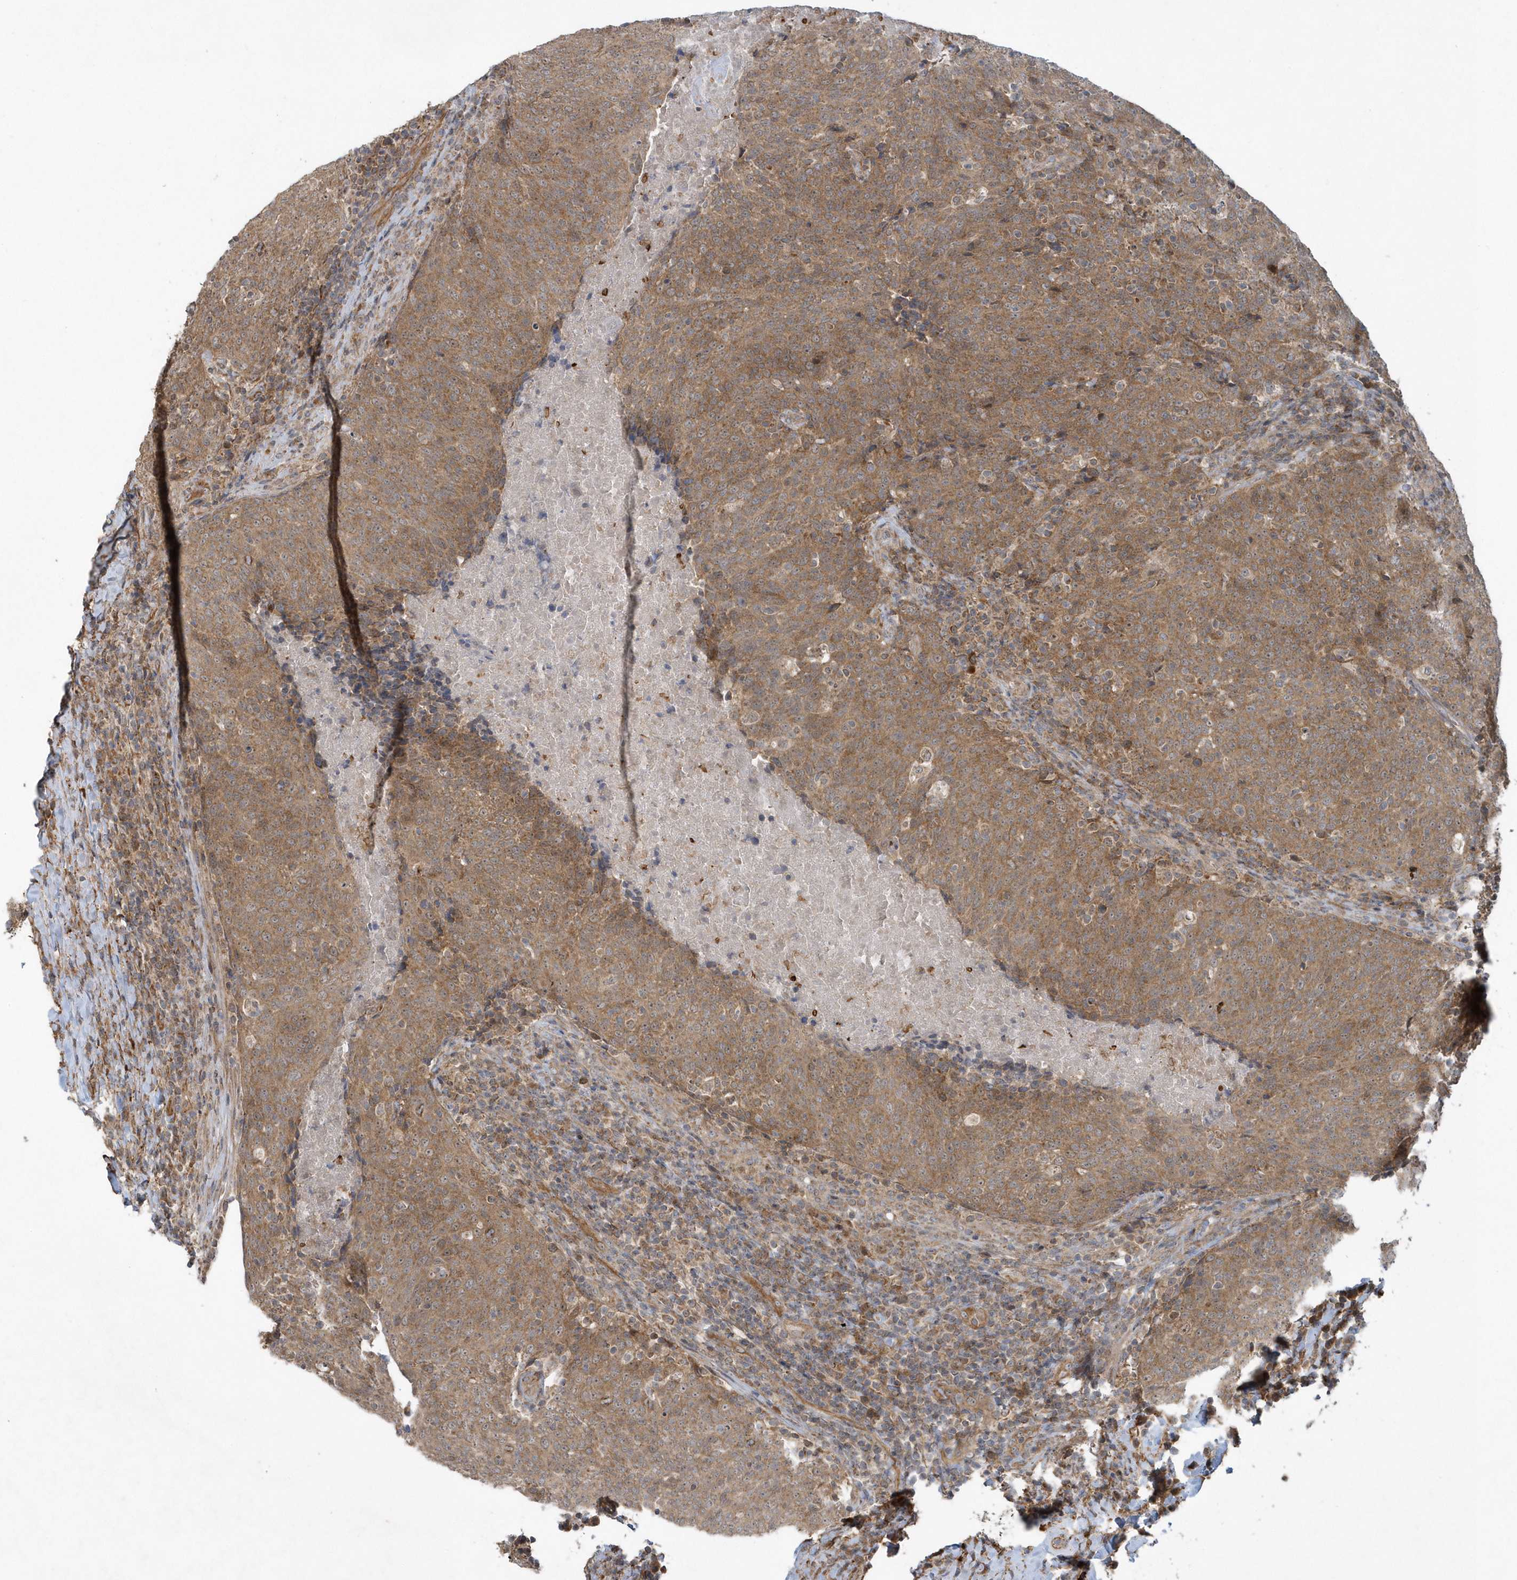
{"staining": {"intensity": "moderate", "quantity": ">75%", "location": "cytoplasmic/membranous"}, "tissue": "head and neck cancer", "cell_type": "Tumor cells", "image_type": "cancer", "snomed": [{"axis": "morphology", "description": "Squamous cell carcinoma, NOS"}, {"axis": "morphology", "description": "Squamous cell carcinoma, metastatic, NOS"}, {"axis": "topography", "description": "Lymph node"}, {"axis": "topography", "description": "Head-Neck"}], "caption": "Protein staining of squamous cell carcinoma (head and neck) tissue demonstrates moderate cytoplasmic/membranous expression in approximately >75% of tumor cells.", "gene": "THG1L", "patient": {"sex": "male", "age": 62}}